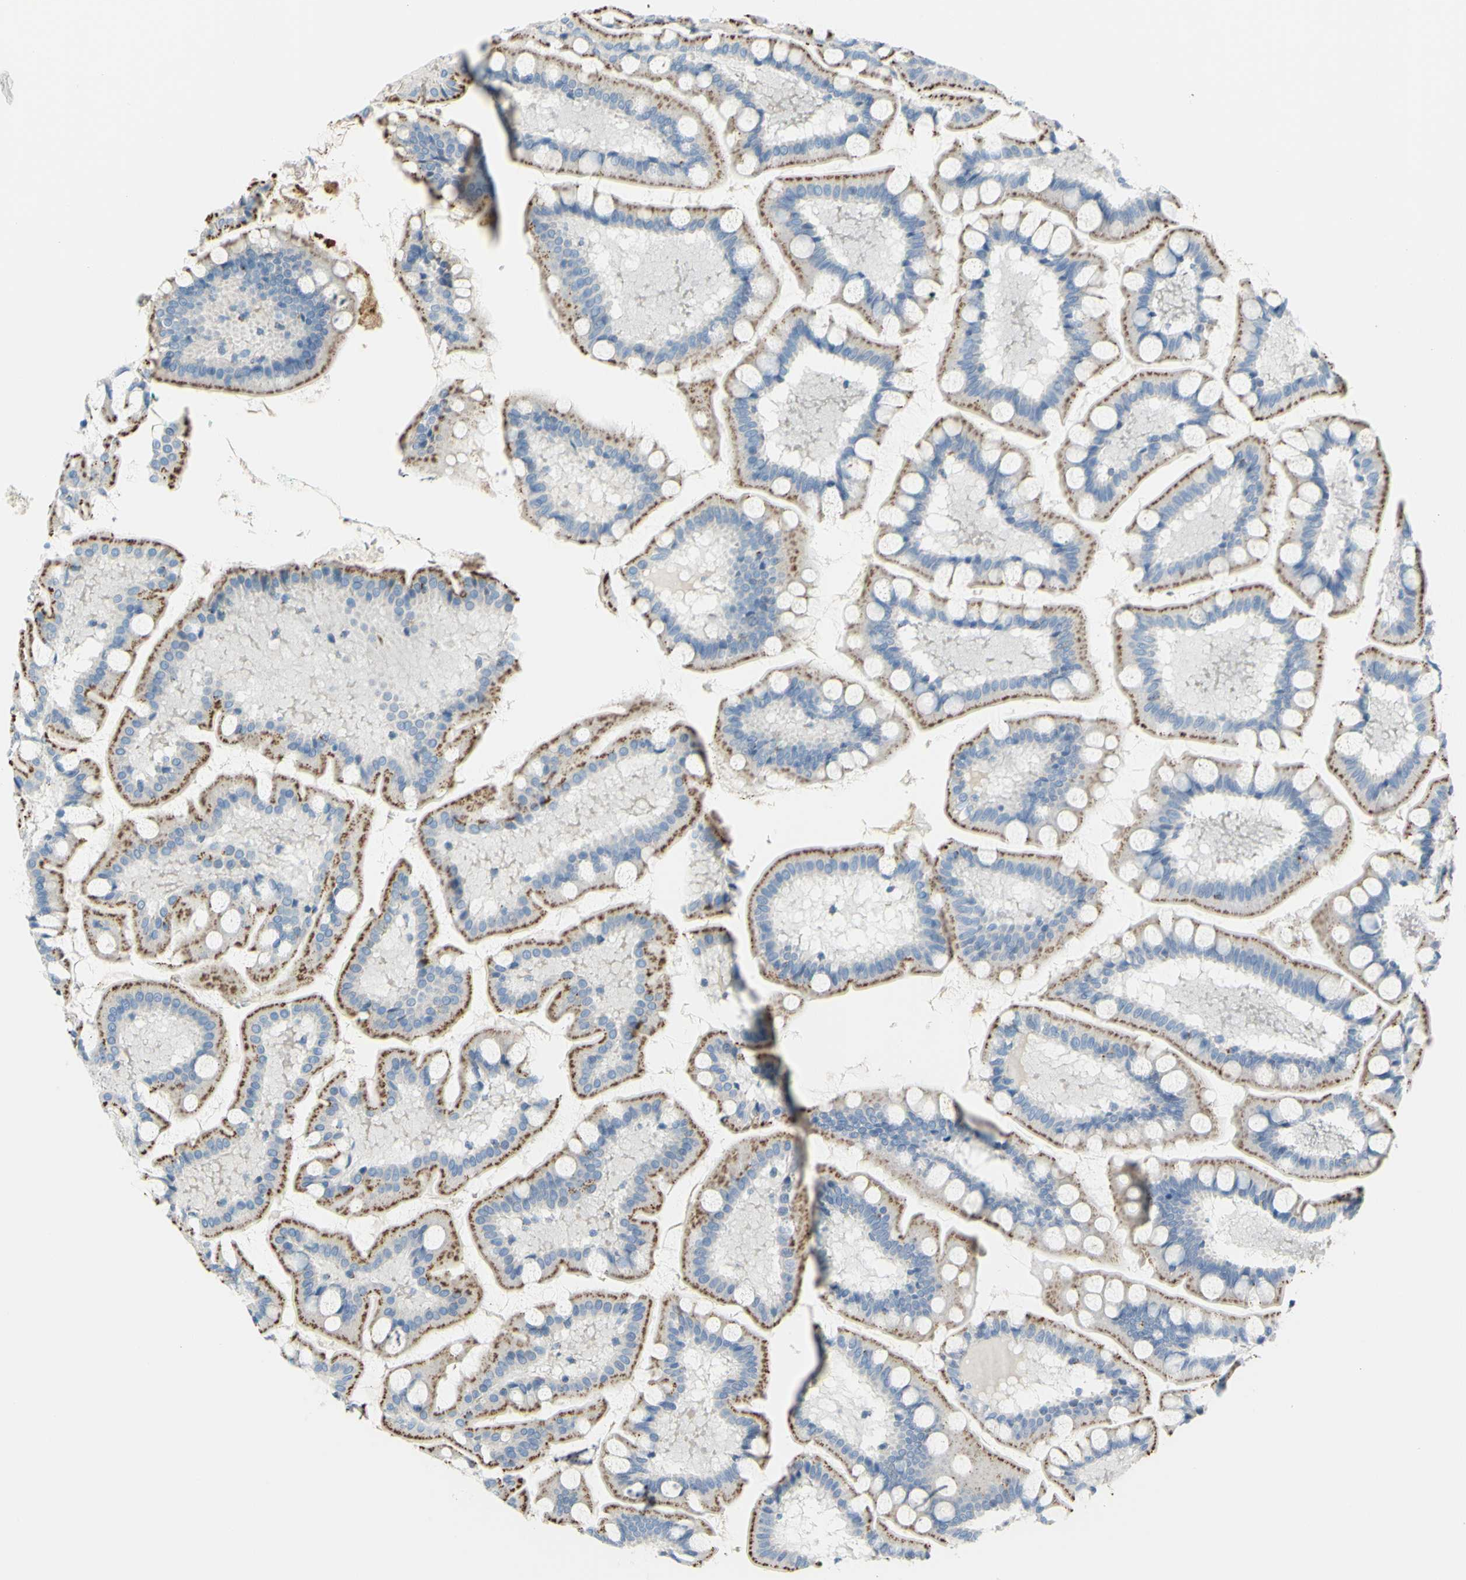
{"staining": {"intensity": "moderate", "quantity": ">75%", "location": "cytoplasmic/membranous"}, "tissue": "small intestine", "cell_type": "Glandular cells", "image_type": "normal", "snomed": [{"axis": "morphology", "description": "Normal tissue, NOS"}, {"axis": "topography", "description": "Small intestine"}], "caption": "This is an image of immunohistochemistry staining of normal small intestine, which shows moderate staining in the cytoplasmic/membranous of glandular cells.", "gene": "CTSD", "patient": {"sex": "male", "age": 41}}